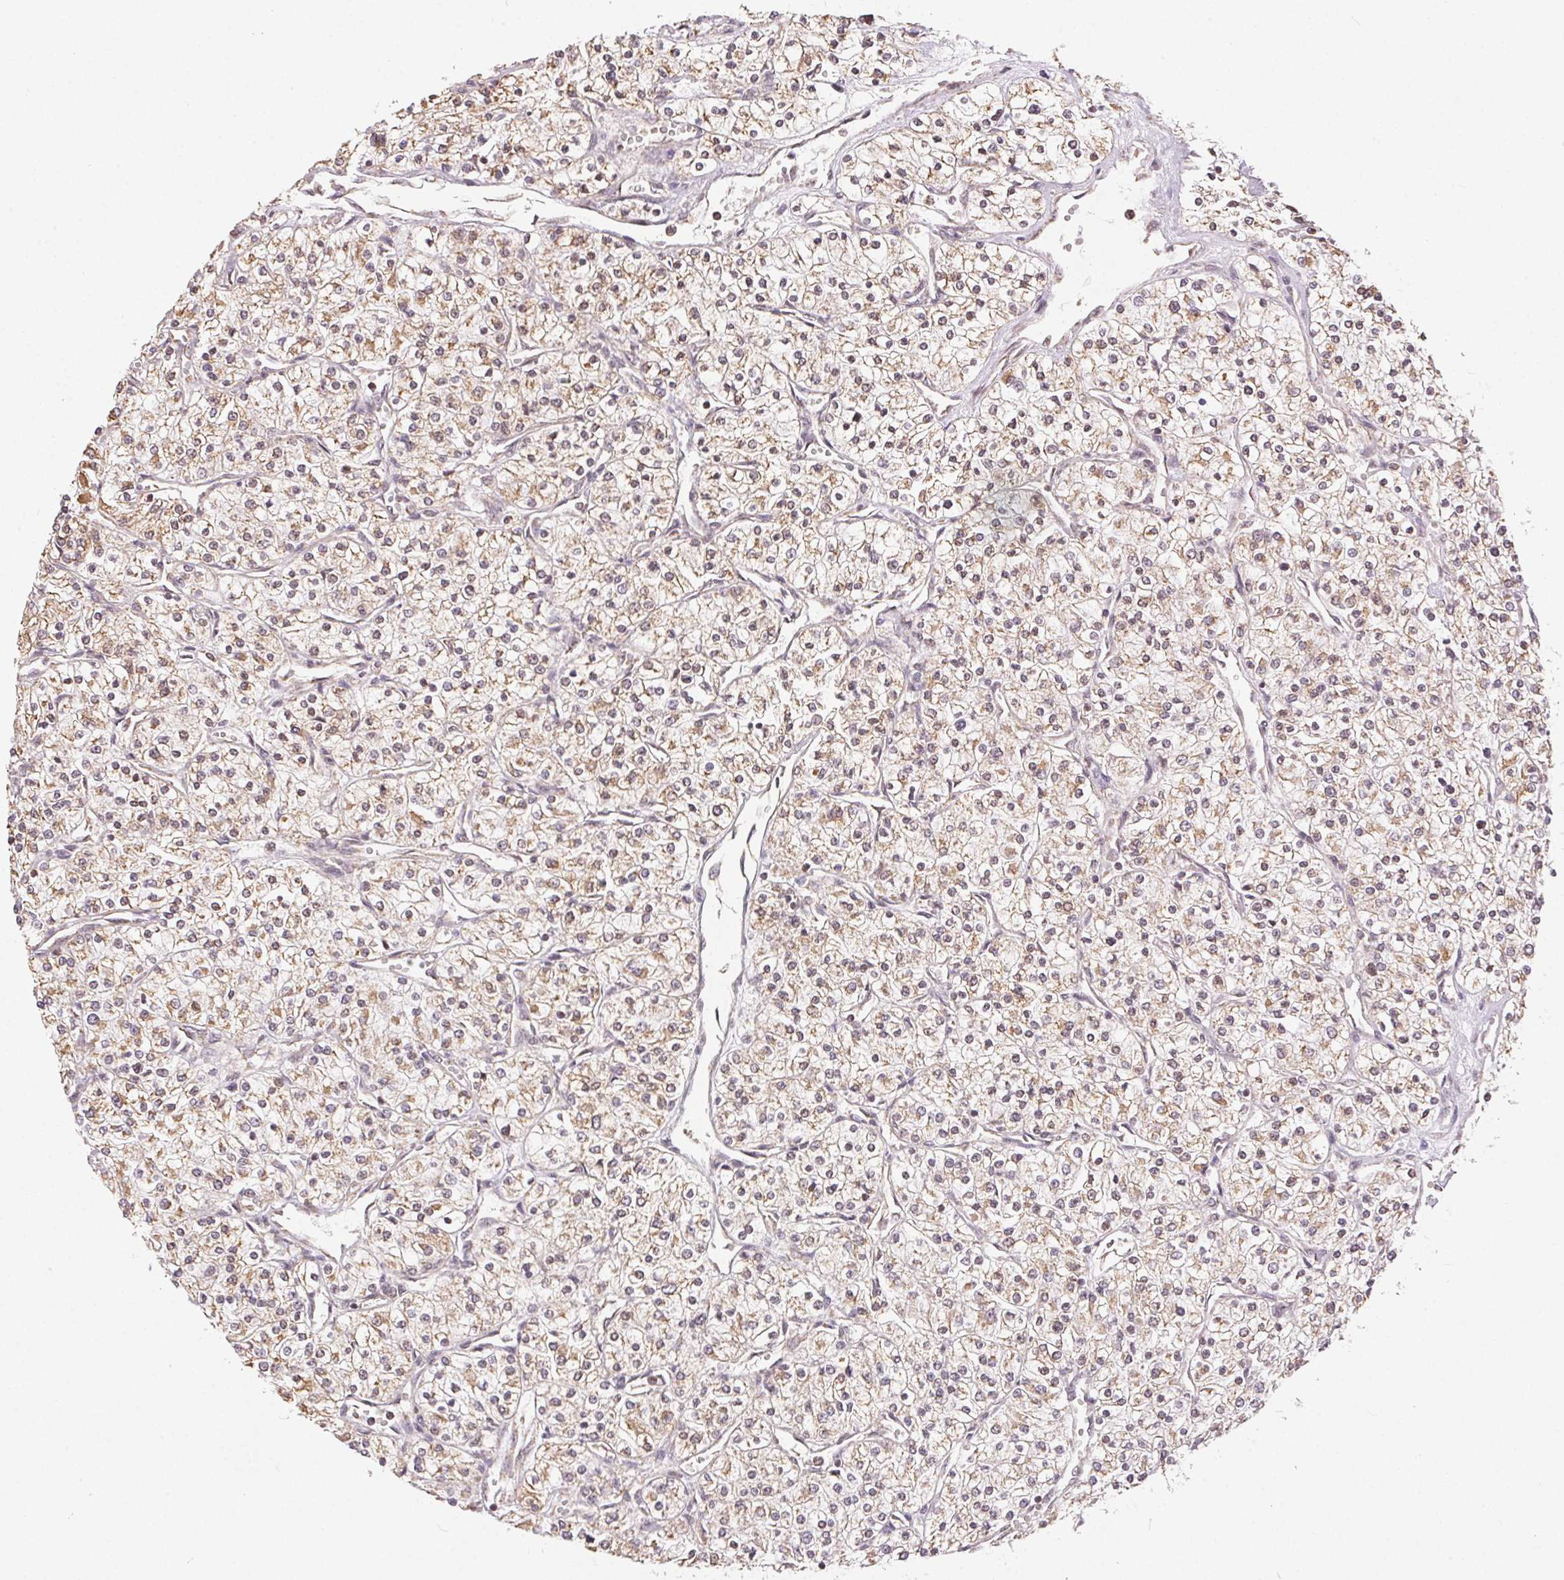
{"staining": {"intensity": "weak", "quantity": ">75%", "location": "cytoplasmic/membranous"}, "tissue": "renal cancer", "cell_type": "Tumor cells", "image_type": "cancer", "snomed": [{"axis": "morphology", "description": "Adenocarcinoma, NOS"}, {"axis": "topography", "description": "Kidney"}], "caption": "Renal cancer stained with a brown dye exhibits weak cytoplasmic/membranous positive positivity in approximately >75% of tumor cells.", "gene": "PIWIL4", "patient": {"sex": "male", "age": 80}}